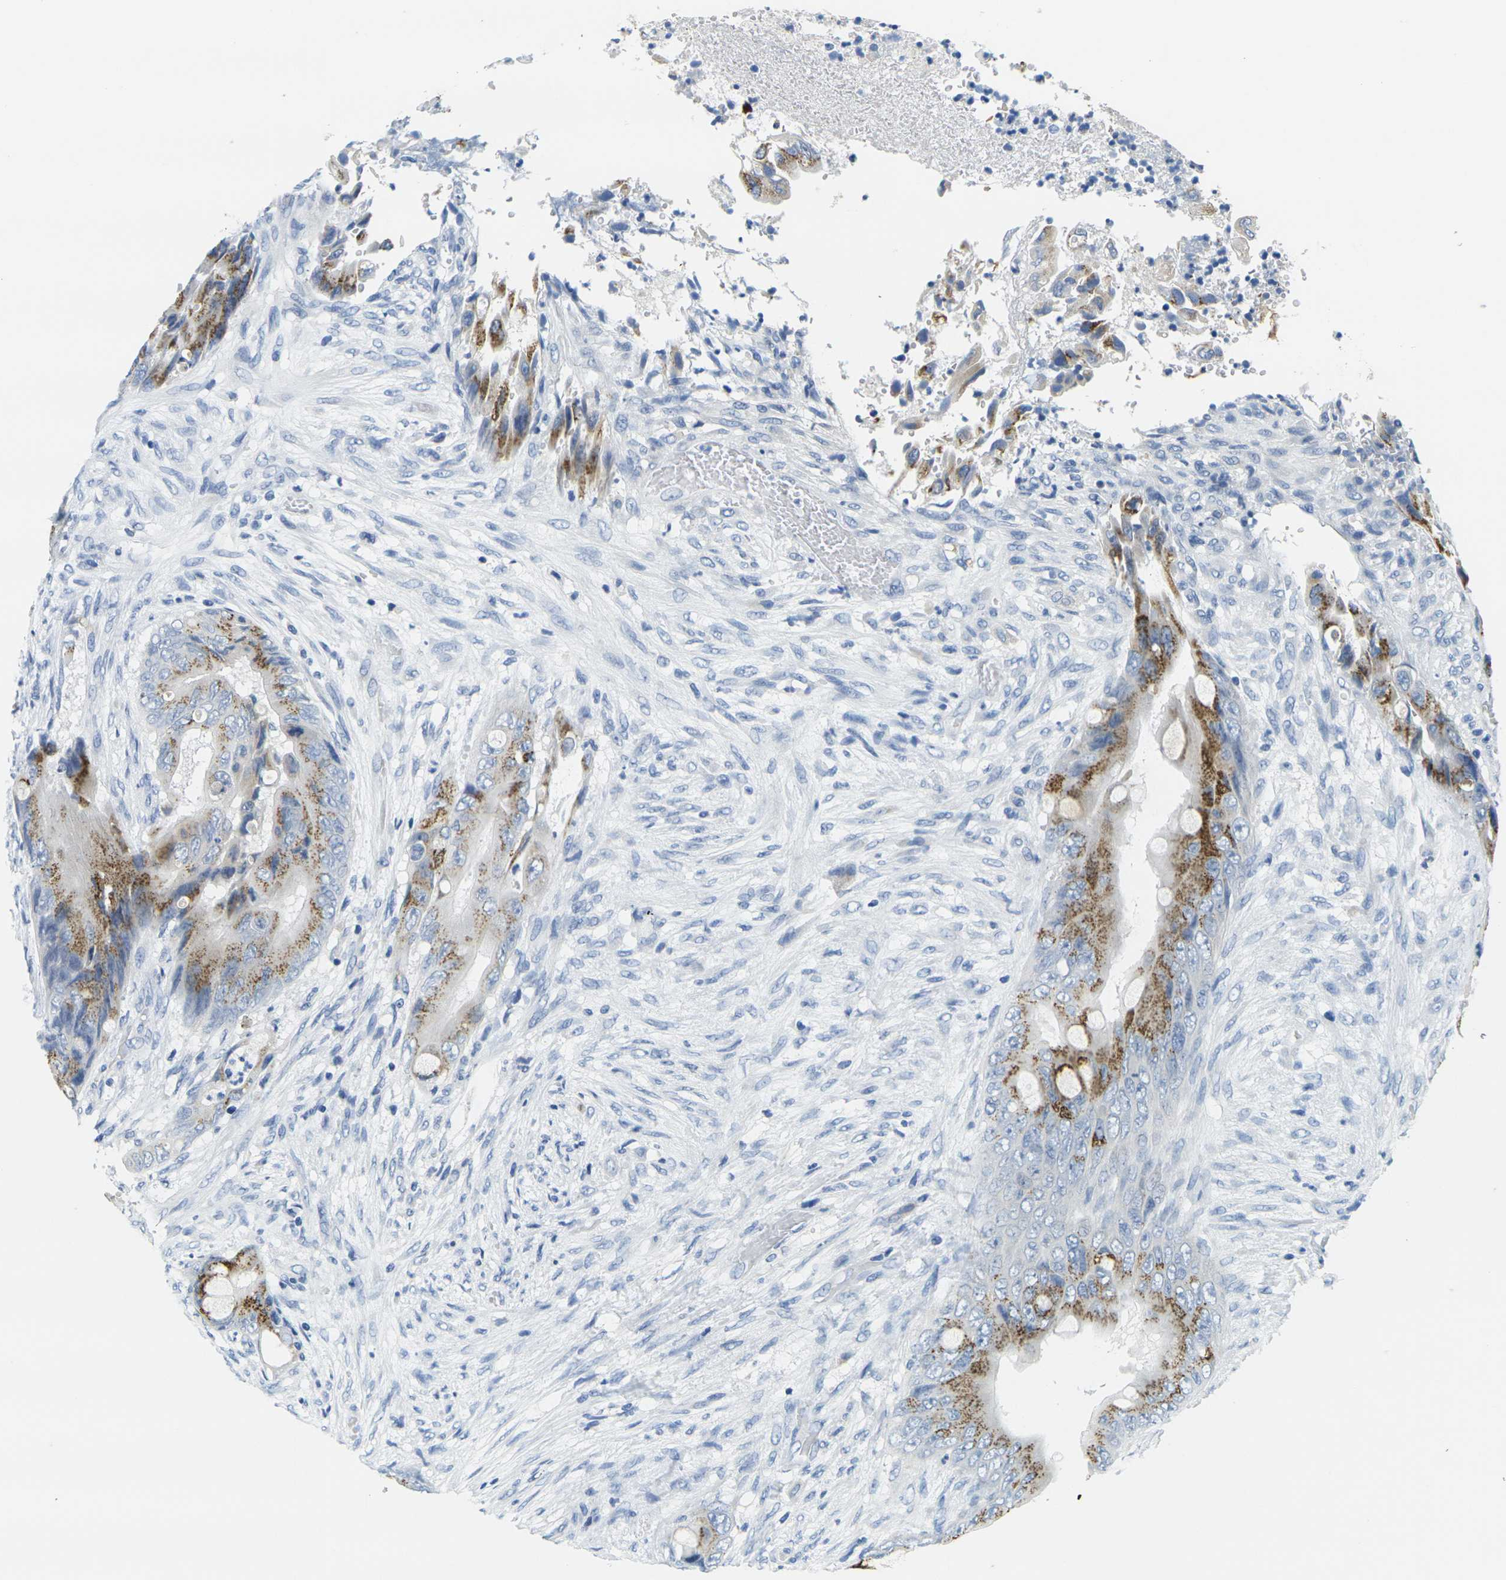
{"staining": {"intensity": "moderate", "quantity": "25%-75%", "location": "cytoplasmic/membranous"}, "tissue": "colorectal cancer", "cell_type": "Tumor cells", "image_type": "cancer", "snomed": [{"axis": "morphology", "description": "Adenocarcinoma, NOS"}, {"axis": "topography", "description": "Rectum"}], "caption": "Human colorectal adenocarcinoma stained for a protein (brown) demonstrates moderate cytoplasmic/membranous positive expression in about 25%-75% of tumor cells.", "gene": "FAM3D", "patient": {"sex": "female", "age": 77}}